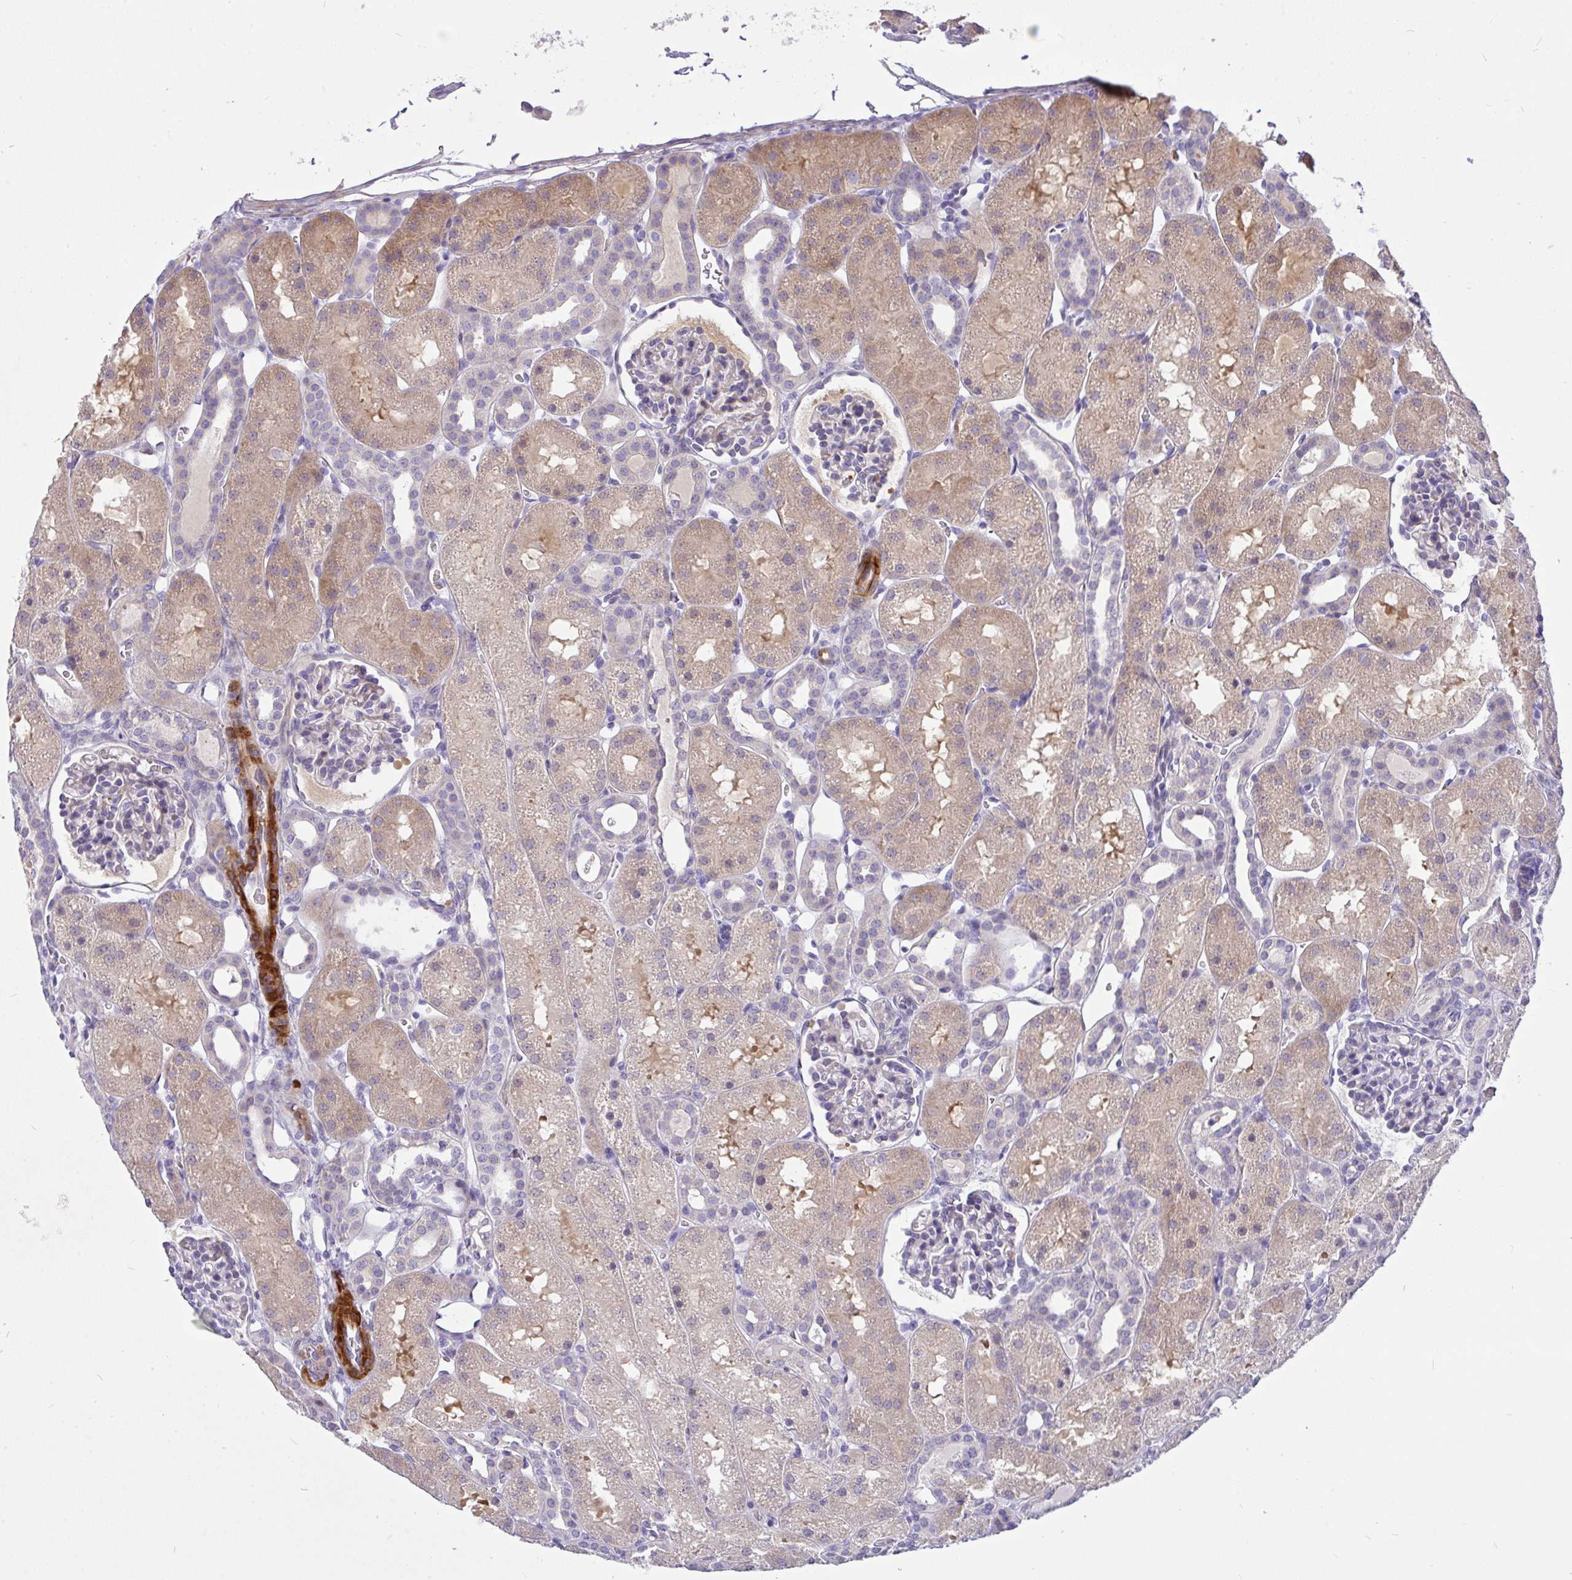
{"staining": {"intensity": "negative", "quantity": "none", "location": "none"}, "tissue": "kidney", "cell_type": "Cells in glomeruli", "image_type": "normal", "snomed": [{"axis": "morphology", "description": "Normal tissue, NOS"}, {"axis": "topography", "description": "Kidney"}], "caption": "The immunohistochemistry micrograph has no significant staining in cells in glomeruli of kidney. (Brightfield microscopy of DAB immunohistochemistry at high magnification).", "gene": "MOCS1", "patient": {"sex": "male", "age": 2}}